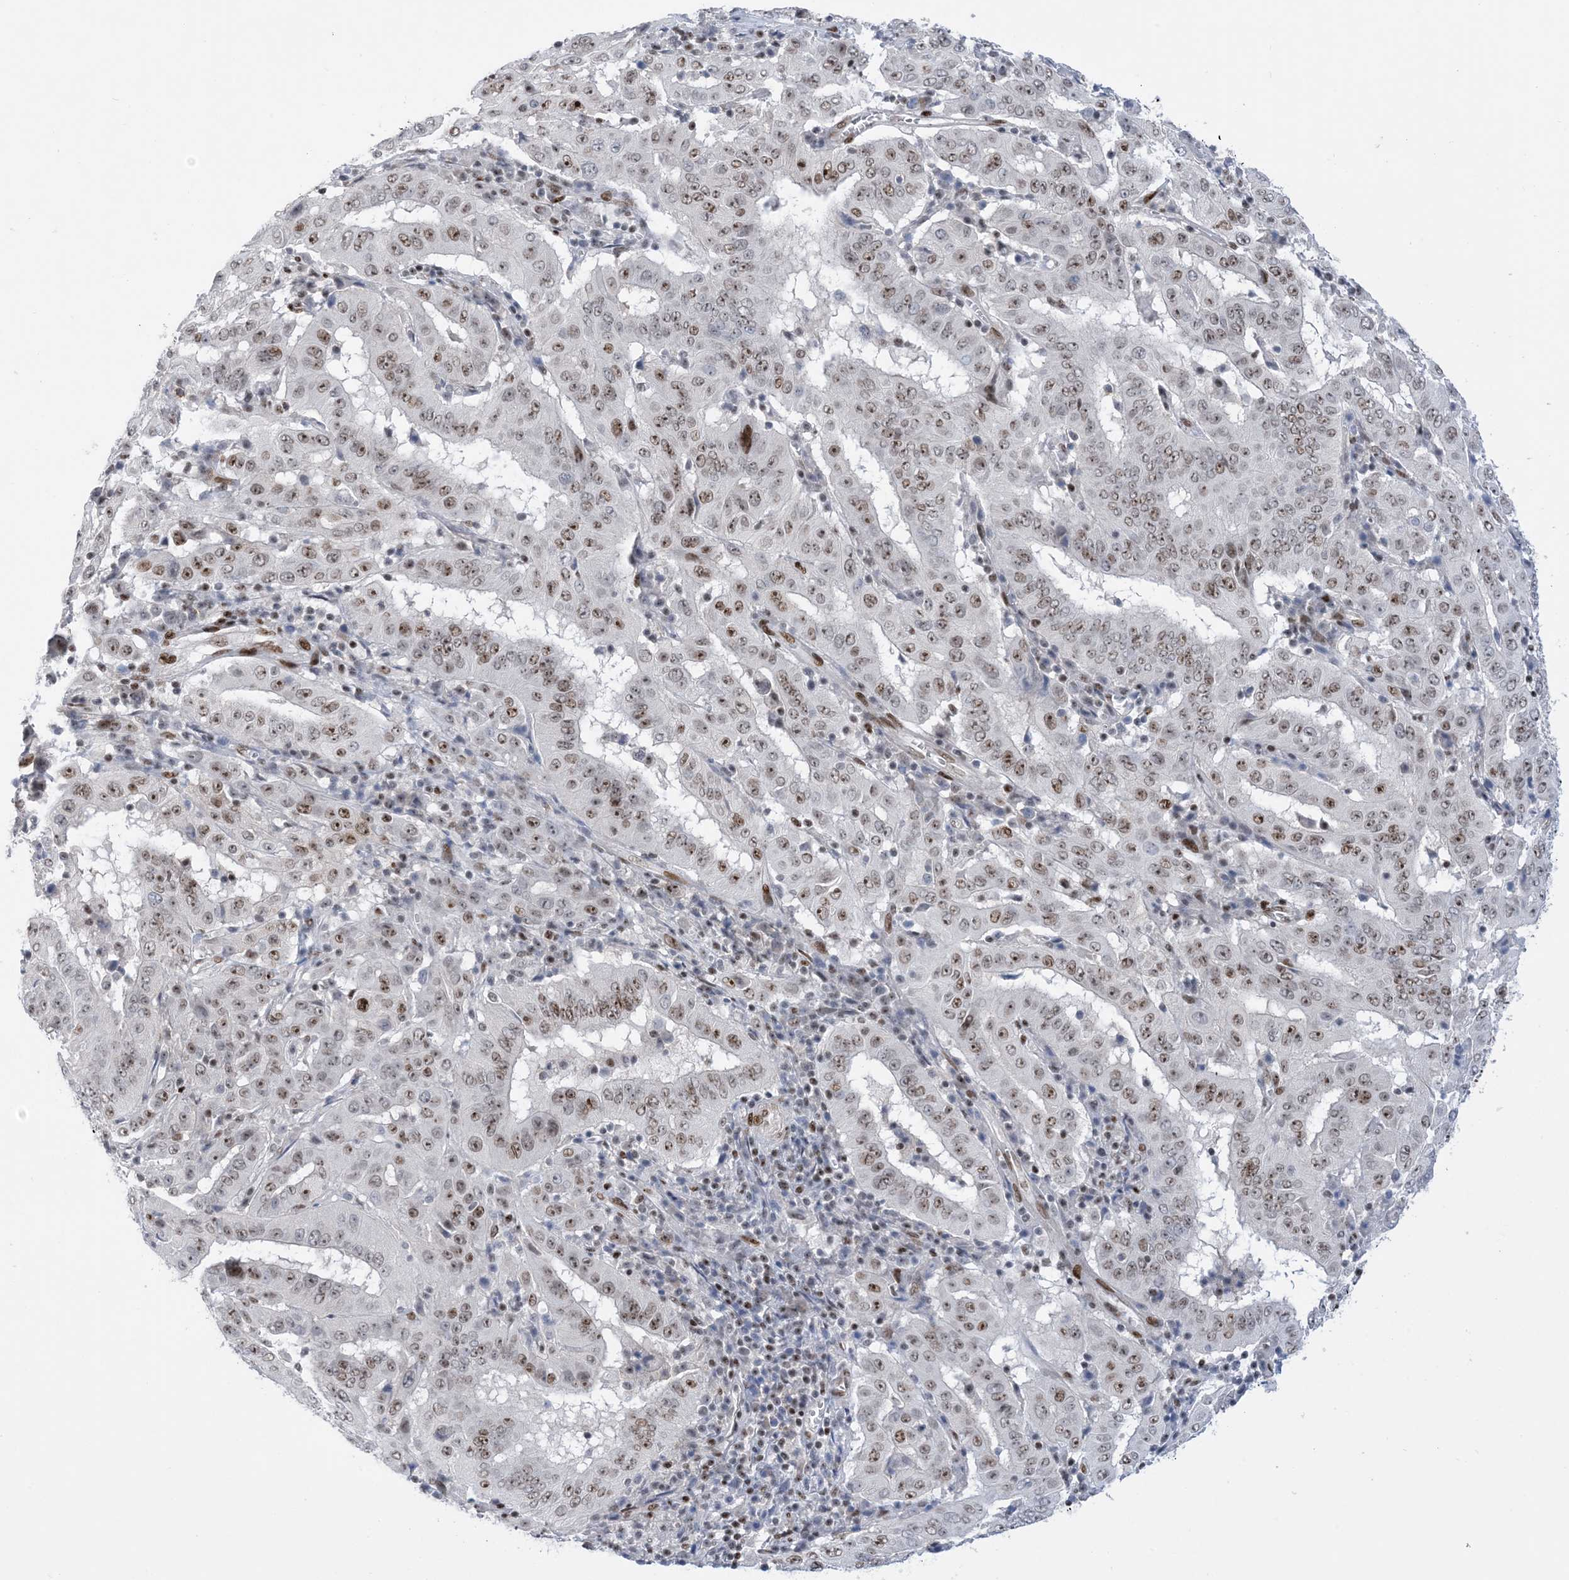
{"staining": {"intensity": "moderate", "quantity": ">75%", "location": "nuclear"}, "tissue": "pancreatic cancer", "cell_type": "Tumor cells", "image_type": "cancer", "snomed": [{"axis": "morphology", "description": "Adenocarcinoma, NOS"}, {"axis": "topography", "description": "Pancreas"}], "caption": "Human pancreatic adenocarcinoma stained with a brown dye demonstrates moderate nuclear positive positivity in approximately >75% of tumor cells.", "gene": "TSPYL1", "patient": {"sex": "male", "age": 63}}